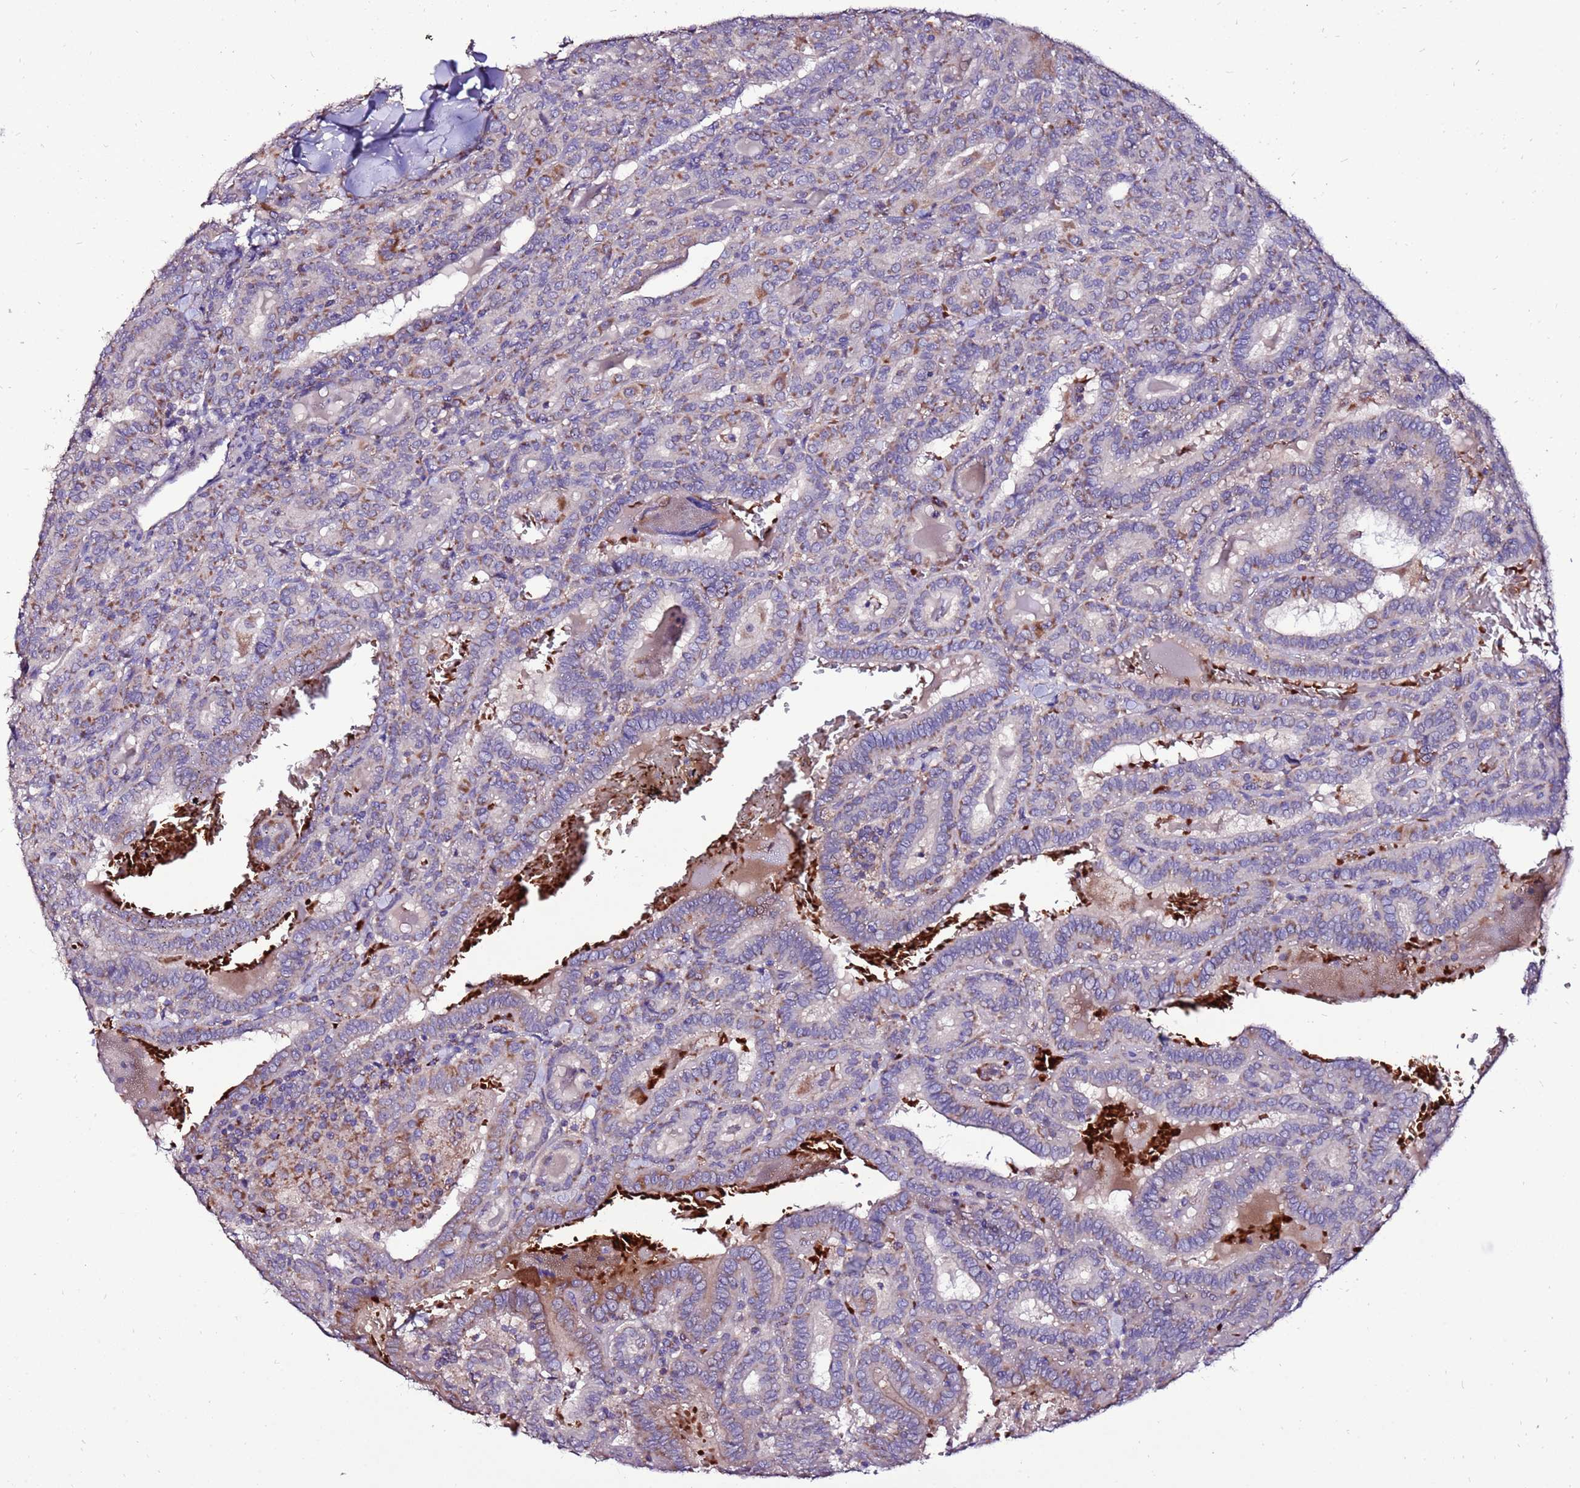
{"staining": {"intensity": "moderate", "quantity": "<25%", "location": "cytoplasmic/membranous"}, "tissue": "thyroid cancer", "cell_type": "Tumor cells", "image_type": "cancer", "snomed": [{"axis": "morphology", "description": "Papillary adenocarcinoma, NOS"}, {"axis": "topography", "description": "Thyroid gland"}], "caption": "Protein expression analysis of human thyroid cancer reveals moderate cytoplasmic/membranous staining in approximately <25% of tumor cells.", "gene": "SPSB3", "patient": {"sex": "female", "age": 72}}